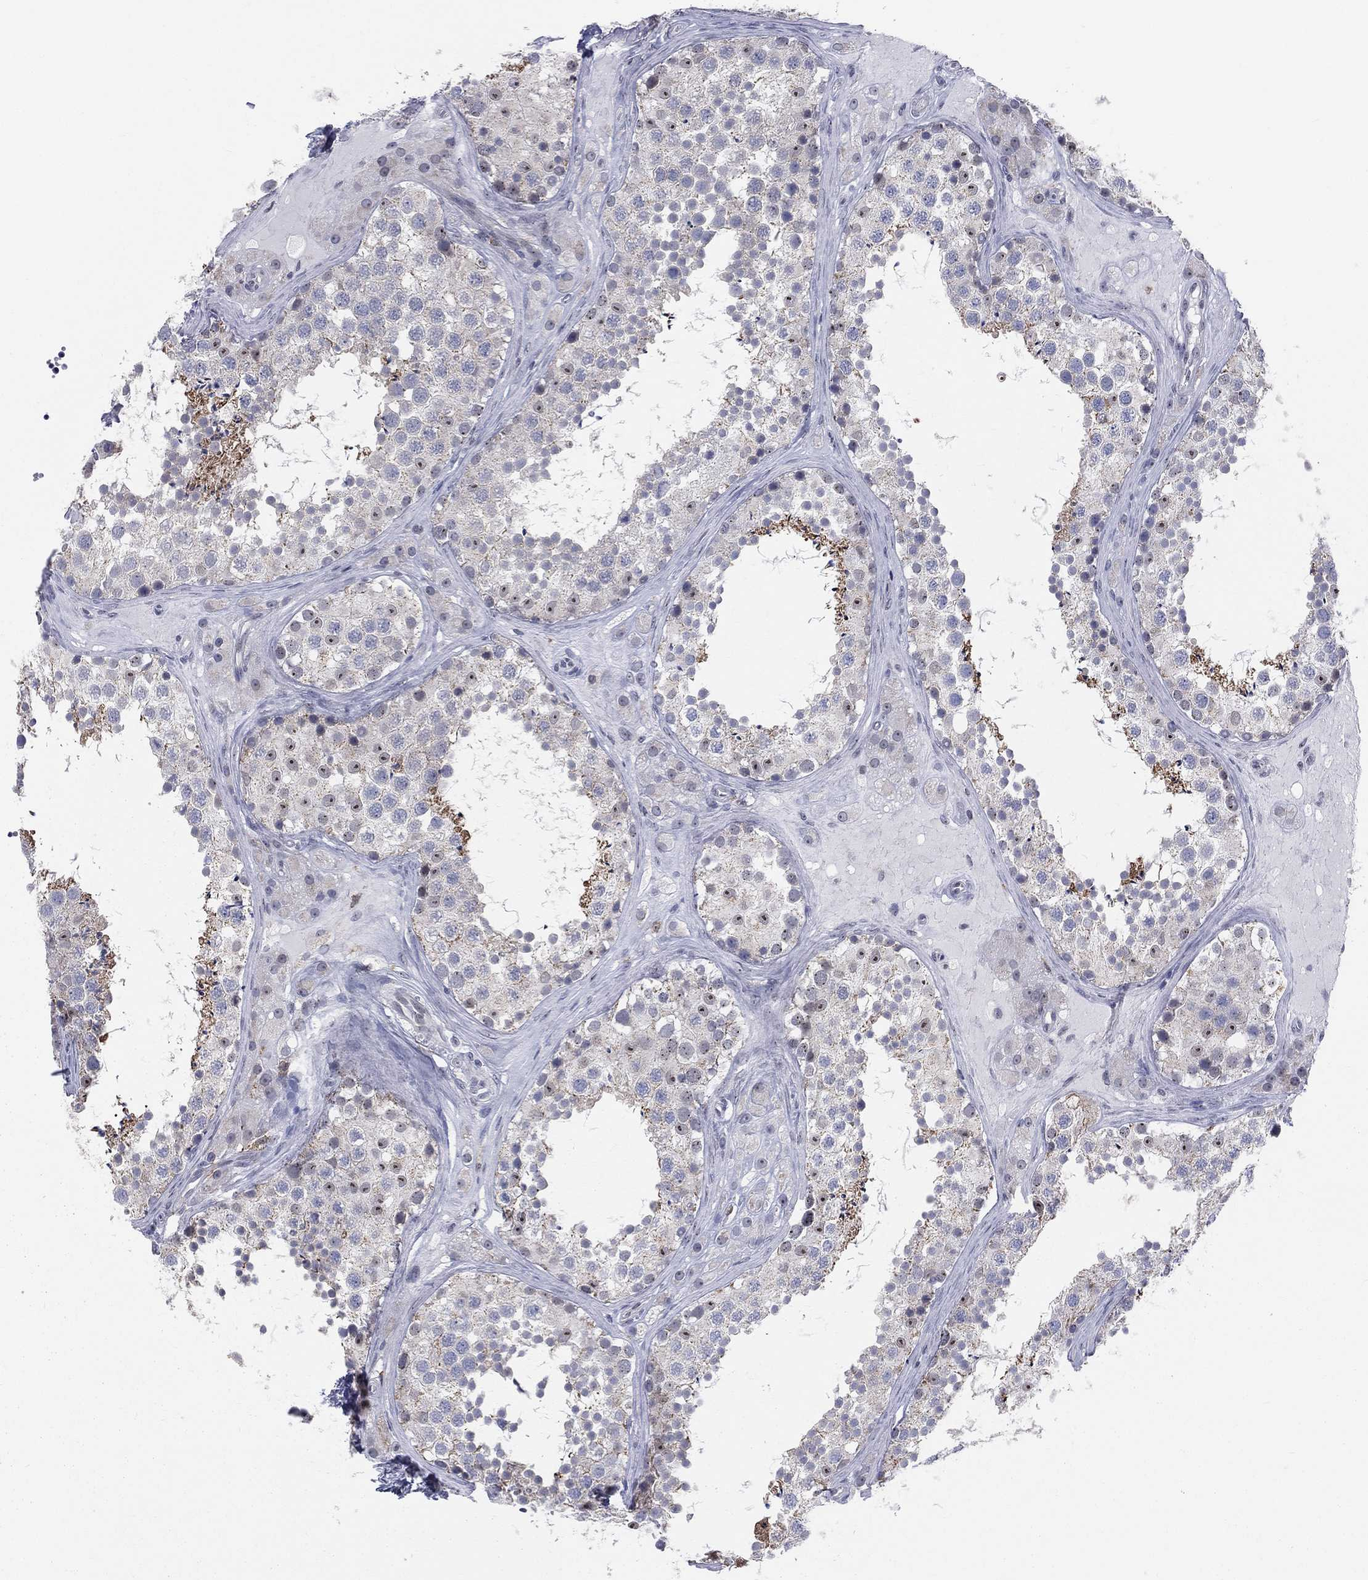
{"staining": {"intensity": "moderate", "quantity": "<25%", "location": "cytoplasmic/membranous"}, "tissue": "testis", "cell_type": "Cells in seminiferous ducts", "image_type": "normal", "snomed": [{"axis": "morphology", "description": "Normal tissue, NOS"}, {"axis": "topography", "description": "Testis"}], "caption": "Immunohistochemical staining of benign testis shows moderate cytoplasmic/membranous protein staining in approximately <25% of cells in seminiferous ducts. (DAB (3,3'-diaminobenzidine) IHC, brown staining for protein, blue staining for nuclei).", "gene": "CD22", "patient": {"sex": "male", "age": 41}}